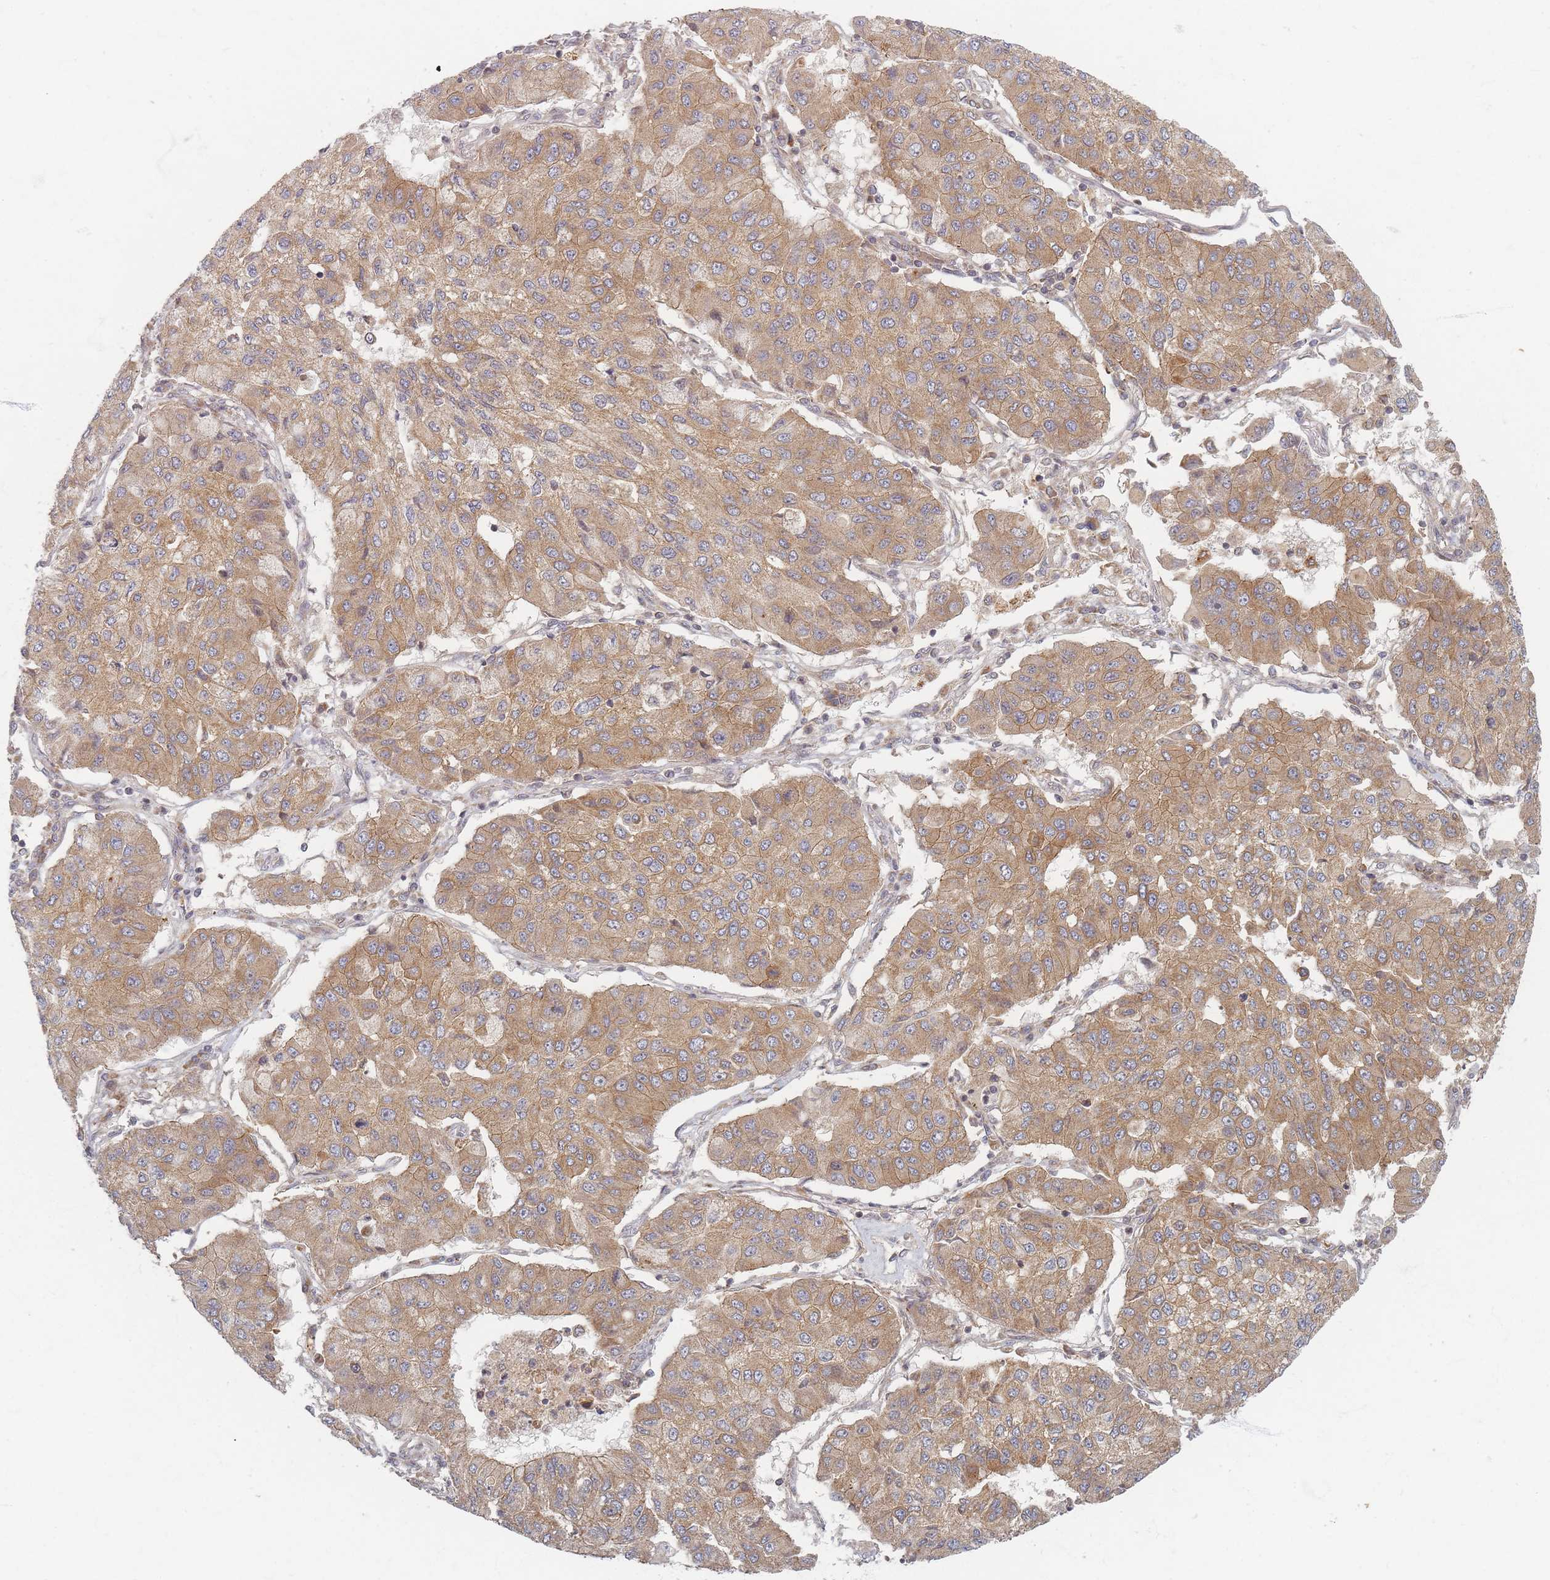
{"staining": {"intensity": "moderate", "quantity": ">75%", "location": "cytoplasmic/membranous"}, "tissue": "lung cancer", "cell_type": "Tumor cells", "image_type": "cancer", "snomed": [{"axis": "morphology", "description": "Squamous cell carcinoma, NOS"}, {"axis": "topography", "description": "Lung"}], "caption": "The immunohistochemical stain shows moderate cytoplasmic/membranous positivity in tumor cells of lung cancer tissue. (Brightfield microscopy of DAB IHC at high magnification).", "gene": "RADX", "patient": {"sex": "male", "age": 74}}